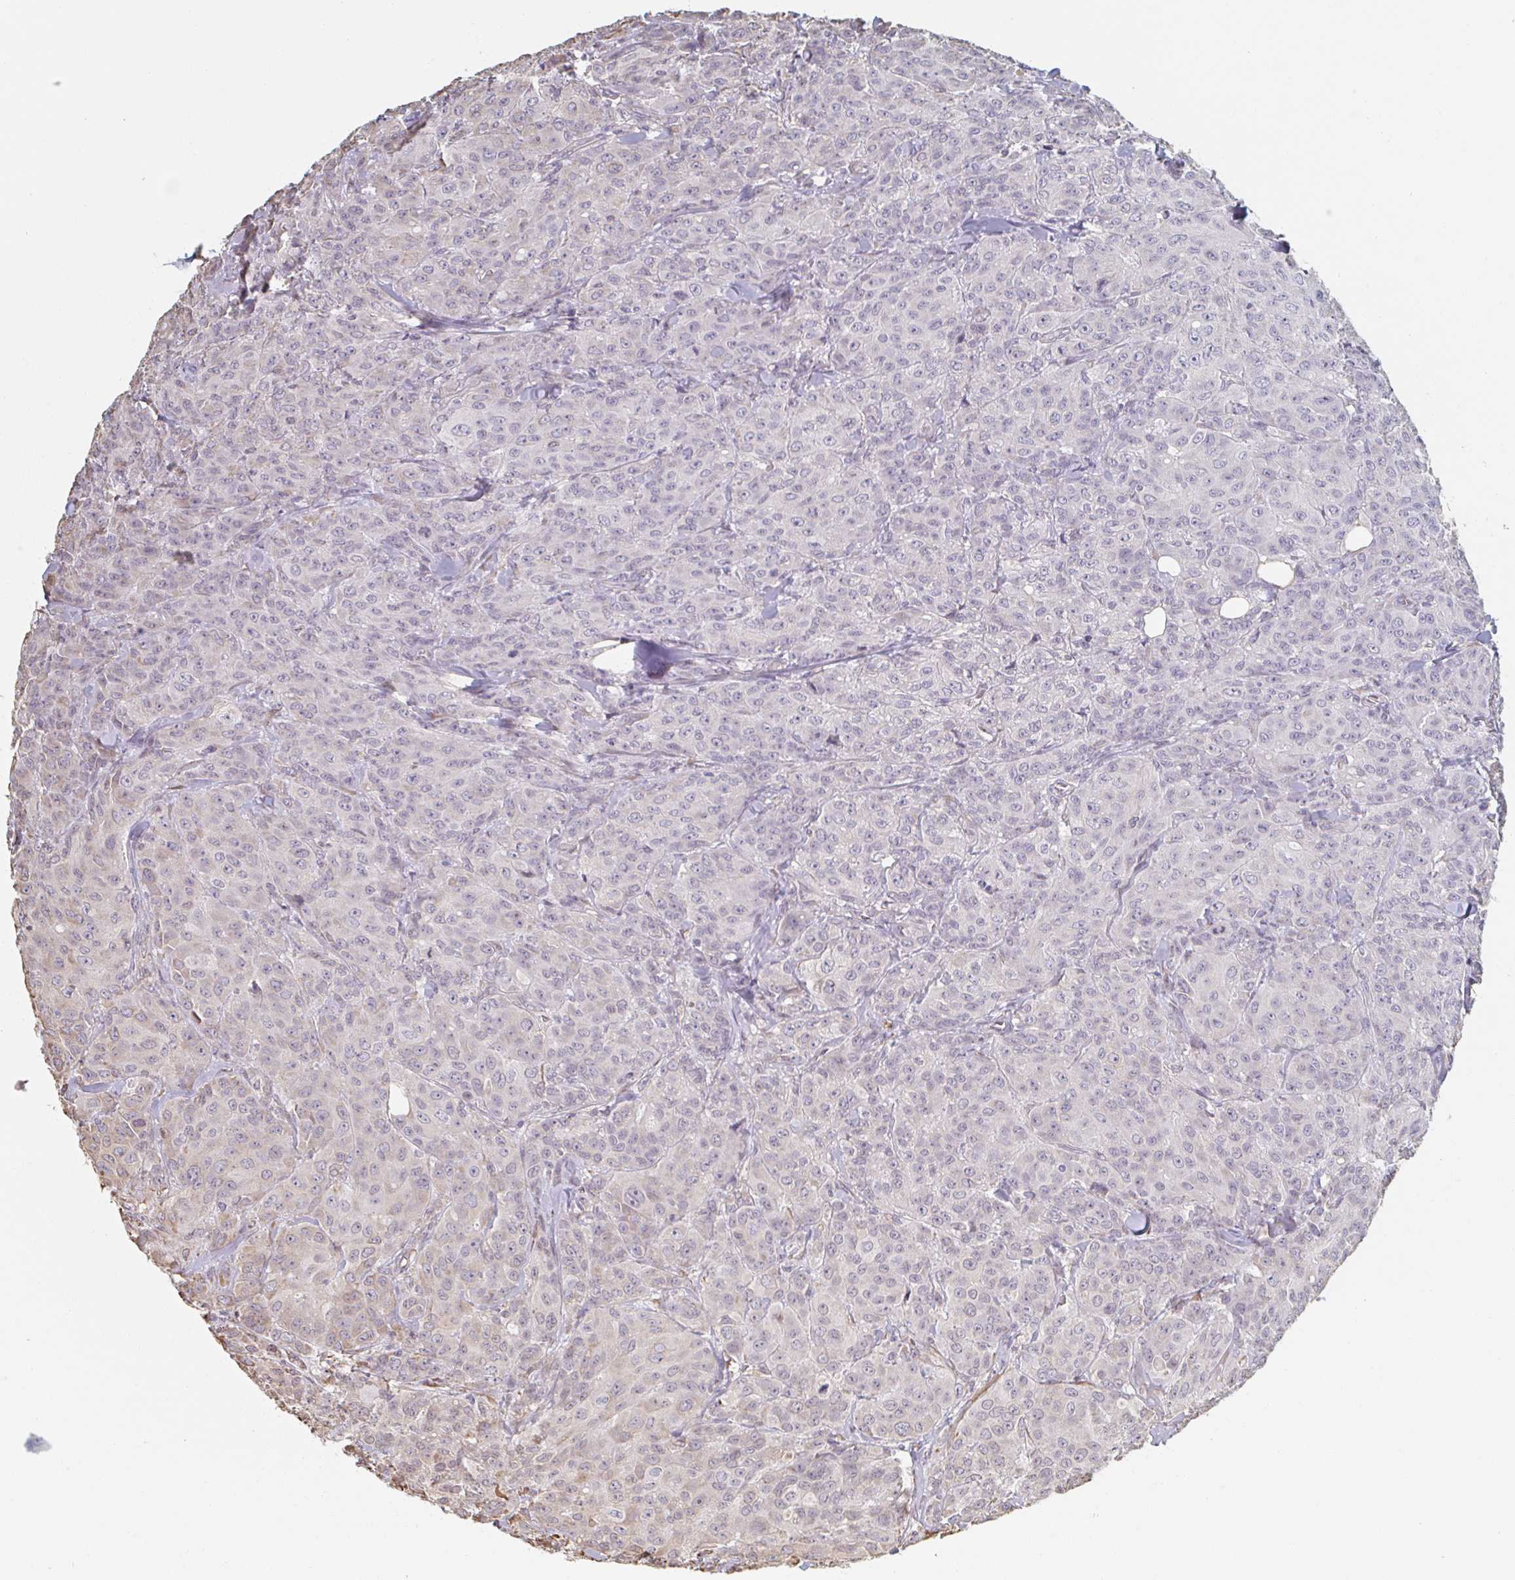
{"staining": {"intensity": "weak", "quantity": "<25%", "location": "cytoplasmic/membranous"}, "tissue": "breast cancer", "cell_type": "Tumor cells", "image_type": "cancer", "snomed": [{"axis": "morphology", "description": "Normal tissue, NOS"}, {"axis": "morphology", "description": "Duct carcinoma"}, {"axis": "topography", "description": "Breast"}], "caption": "High power microscopy photomicrograph of an immunohistochemistry histopathology image of intraductal carcinoma (breast), revealing no significant expression in tumor cells. The staining was performed using DAB (3,3'-diaminobenzidine) to visualize the protein expression in brown, while the nuclei were stained in blue with hematoxylin (Magnification: 20x).", "gene": "RAB5IF", "patient": {"sex": "female", "age": 43}}